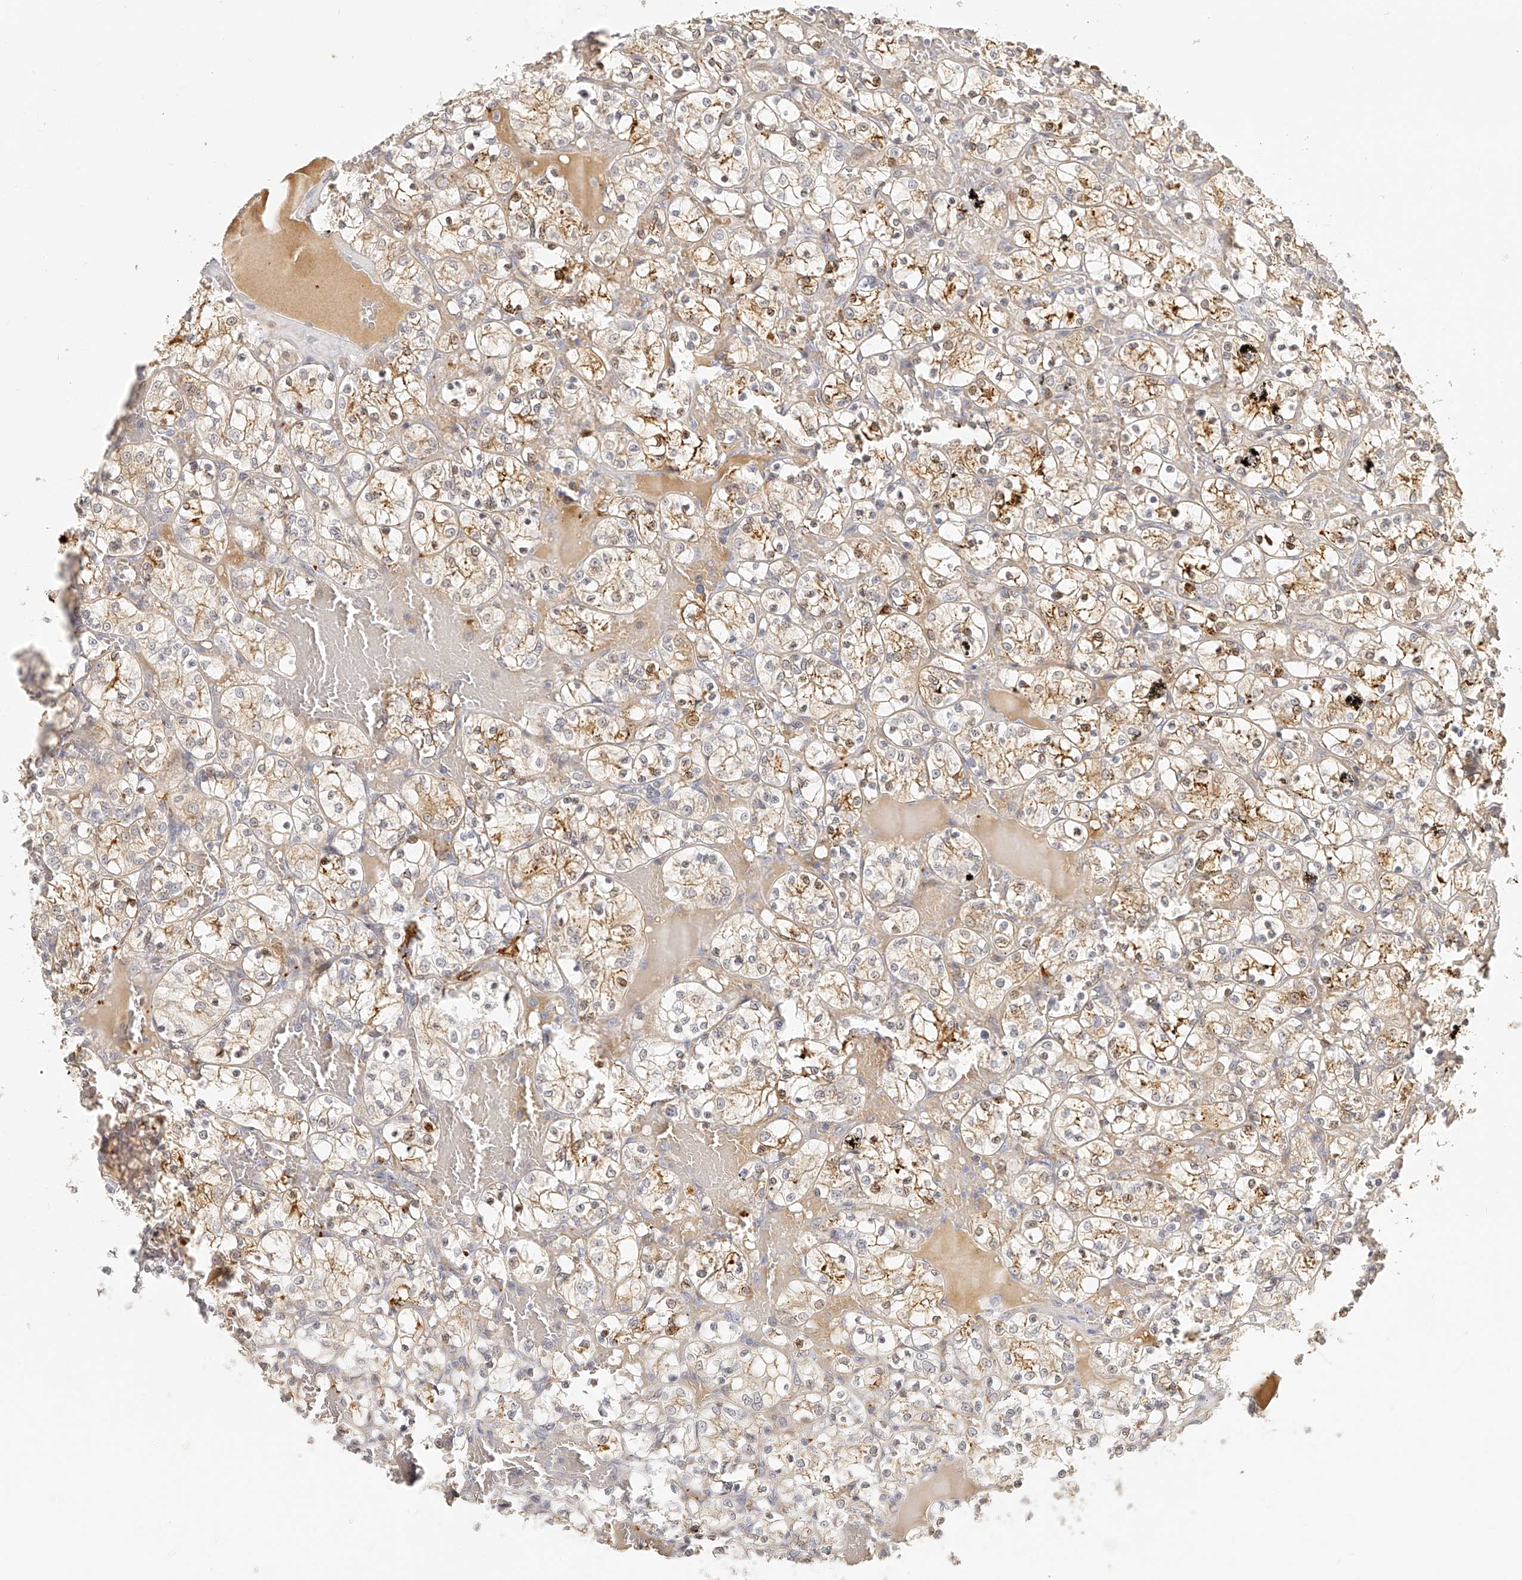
{"staining": {"intensity": "moderate", "quantity": ">75%", "location": "cytoplasmic/membranous"}, "tissue": "renal cancer", "cell_type": "Tumor cells", "image_type": "cancer", "snomed": [{"axis": "morphology", "description": "Adenocarcinoma, NOS"}, {"axis": "topography", "description": "Kidney"}], "caption": "Renal cancer tissue reveals moderate cytoplasmic/membranous expression in about >75% of tumor cells", "gene": "ITGB3", "patient": {"sex": "female", "age": 69}}